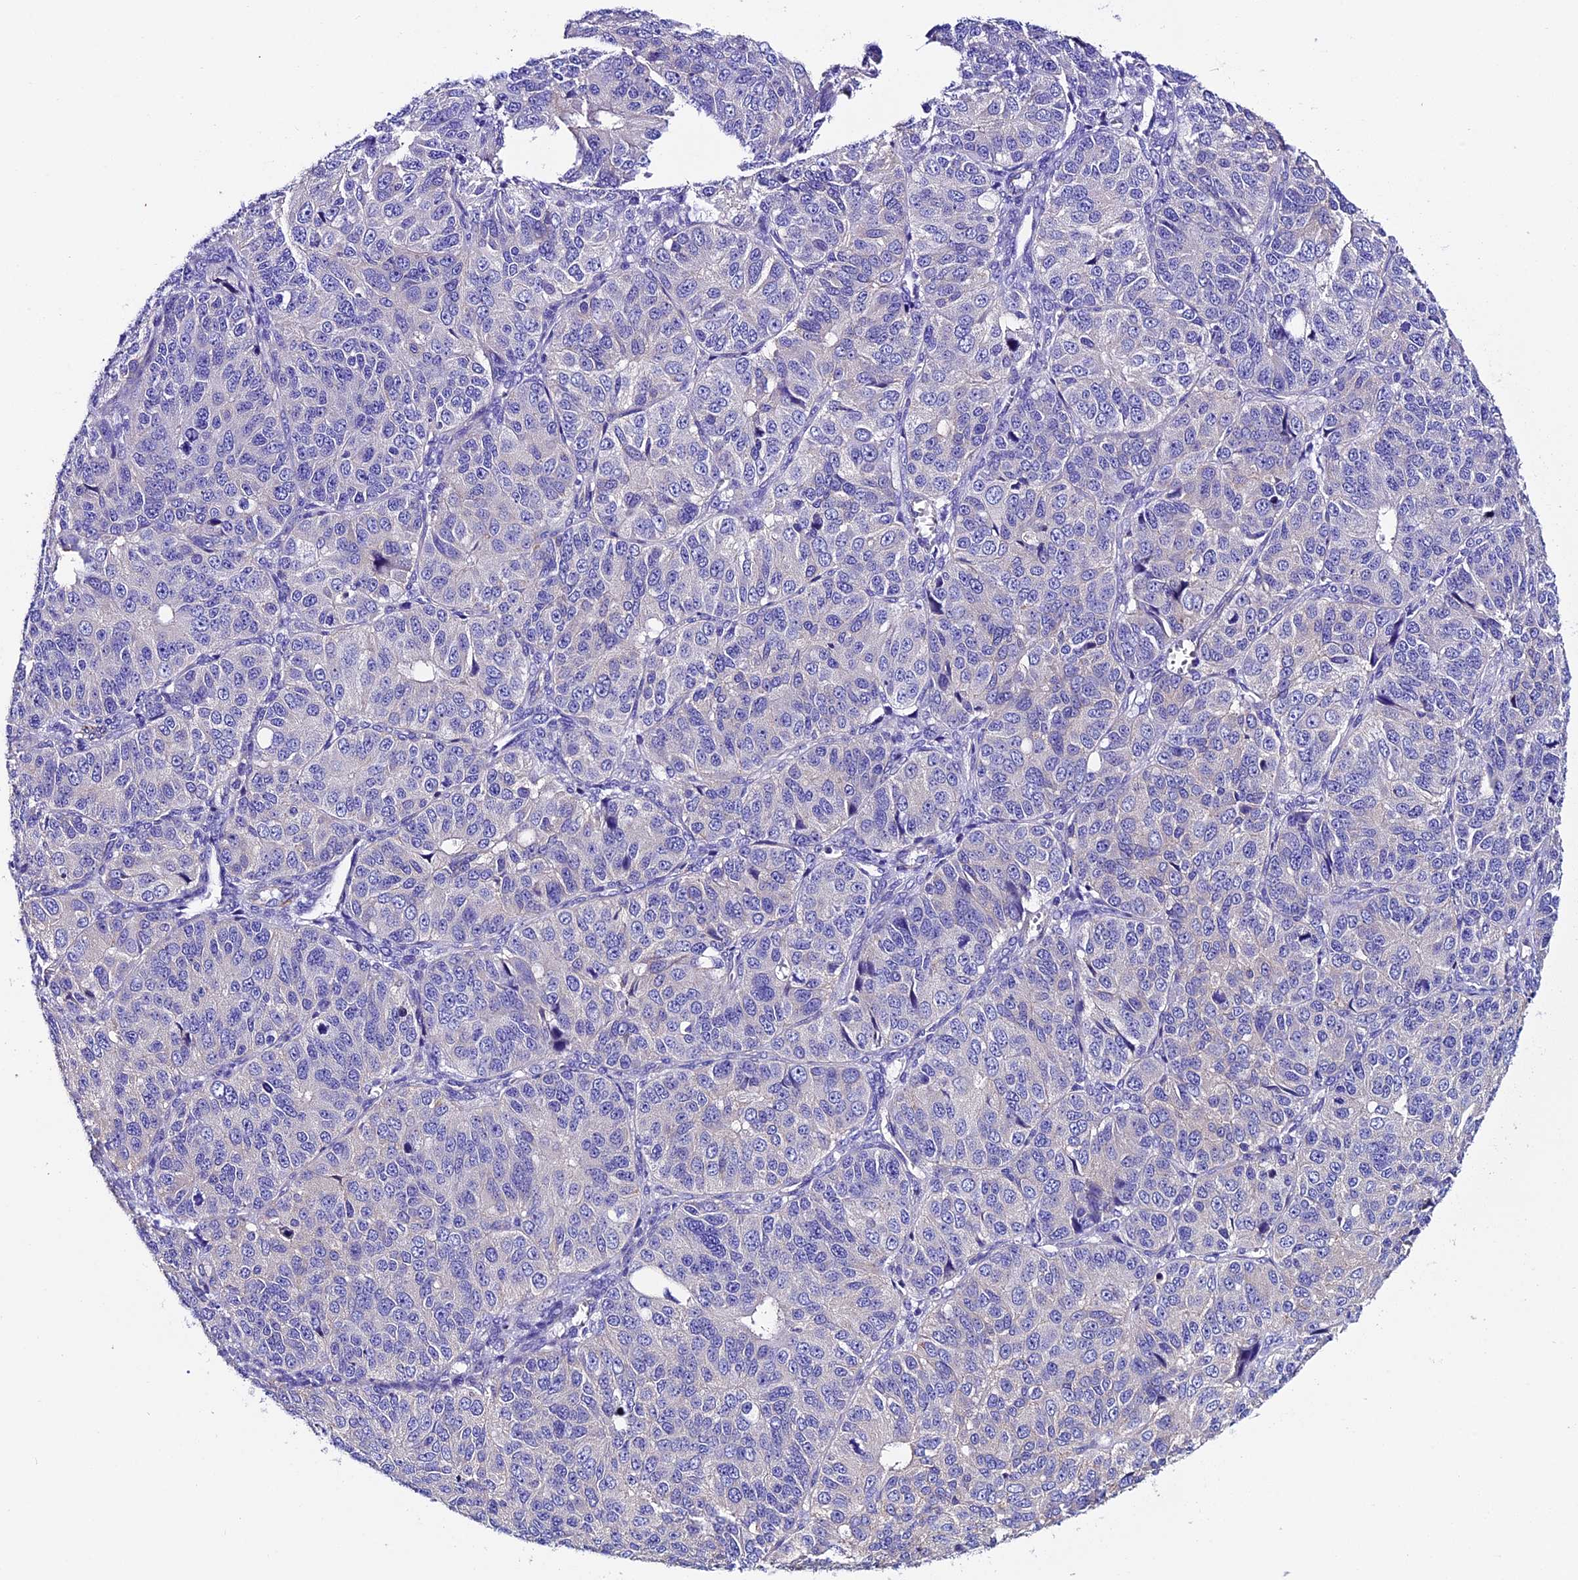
{"staining": {"intensity": "negative", "quantity": "none", "location": "none"}, "tissue": "ovarian cancer", "cell_type": "Tumor cells", "image_type": "cancer", "snomed": [{"axis": "morphology", "description": "Carcinoma, endometroid"}, {"axis": "topography", "description": "Ovary"}], "caption": "An immunohistochemistry histopathology image of ovarian cancer is shown. There is no staining in tumor cells of ovarian cancer.", "gene": "COMTD1", "patient": {"sex": "female", "age": 51}}